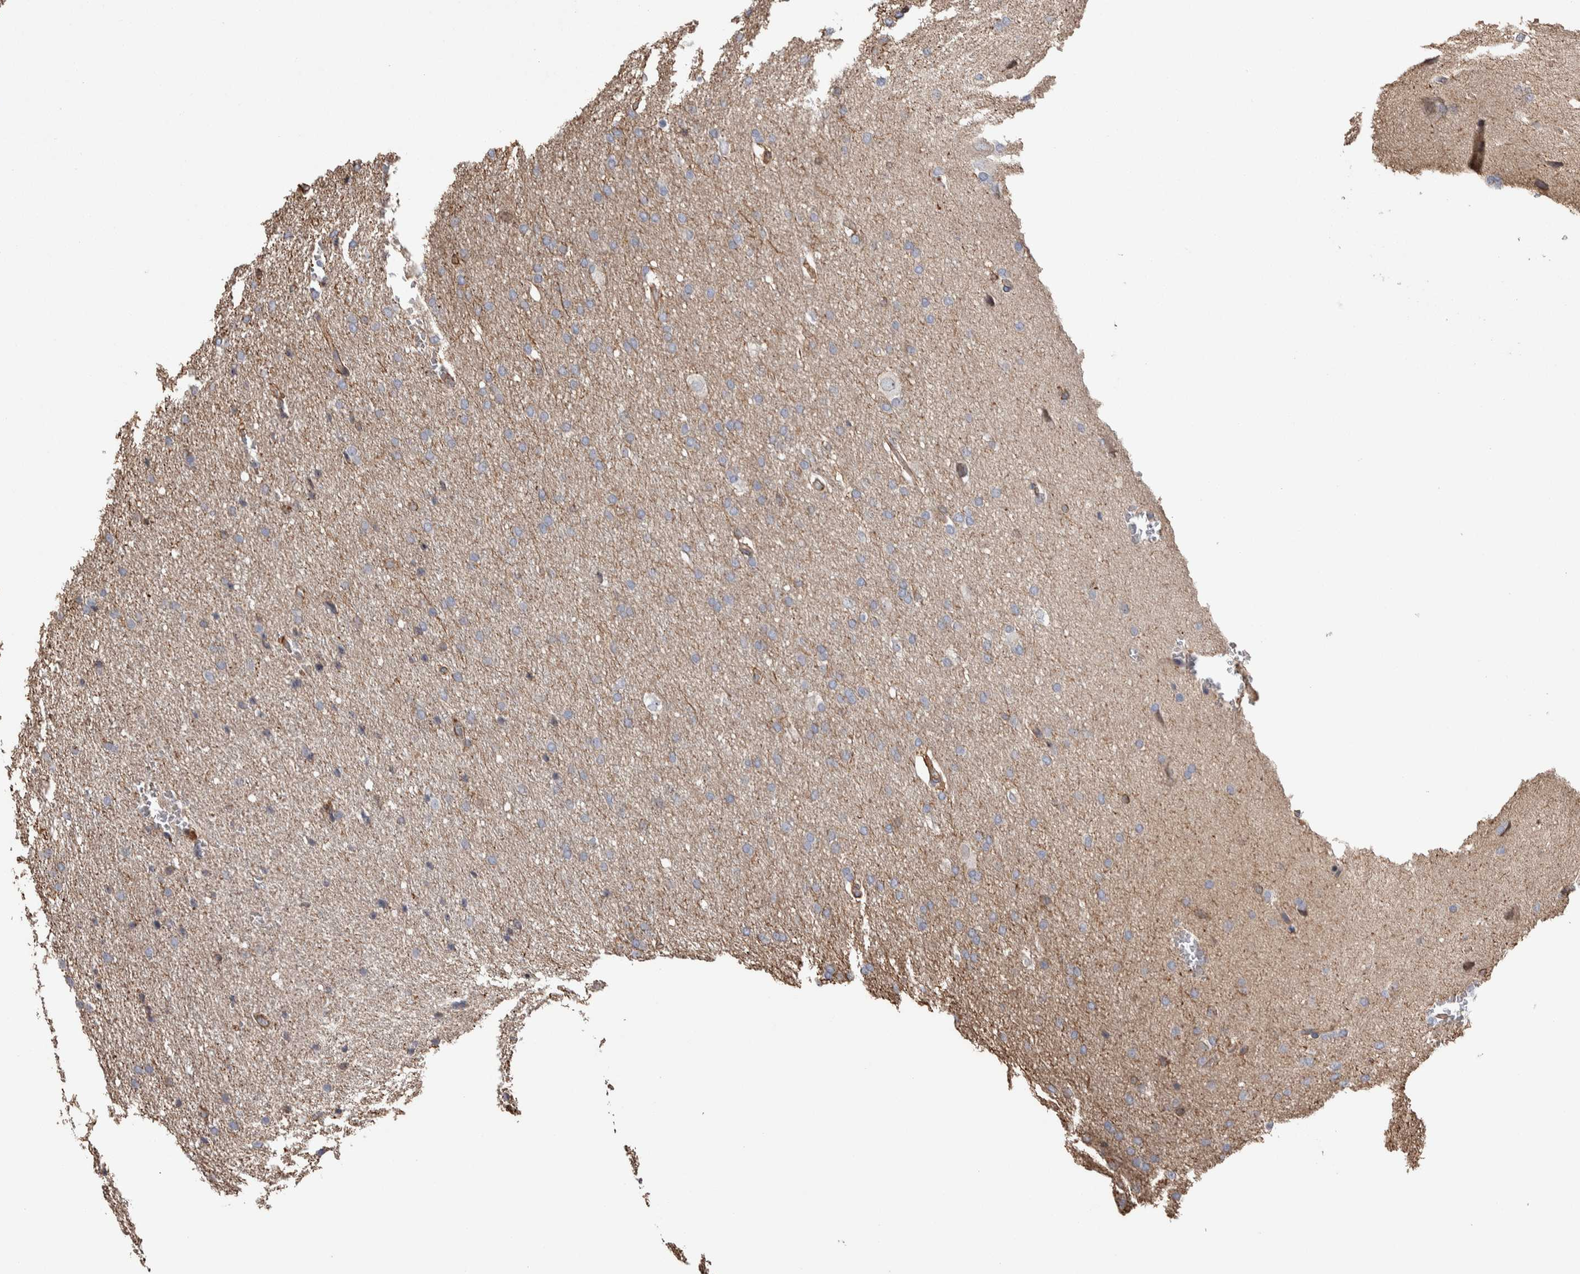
{"staining": {"intensity": "weak", "quantity": "<25%", "location": "cytoplasmic/membranous"}, "tissue": "glioma", "cell_type": "Tumor cells", "image_type": "cancer", "snomed": [{"axis": "morphology", "description": "Glioma, malignant, Low grade"}, {"axis": "topography", "description": "Brain"}], "caption": "Immunohistochemistry (IHC) photomicrograph of human glioma stained for a protein (brown), which reveals no expression in tumor cells.", "gene": "ENPP2", "patient": {"sex": "female", "age": 37}}